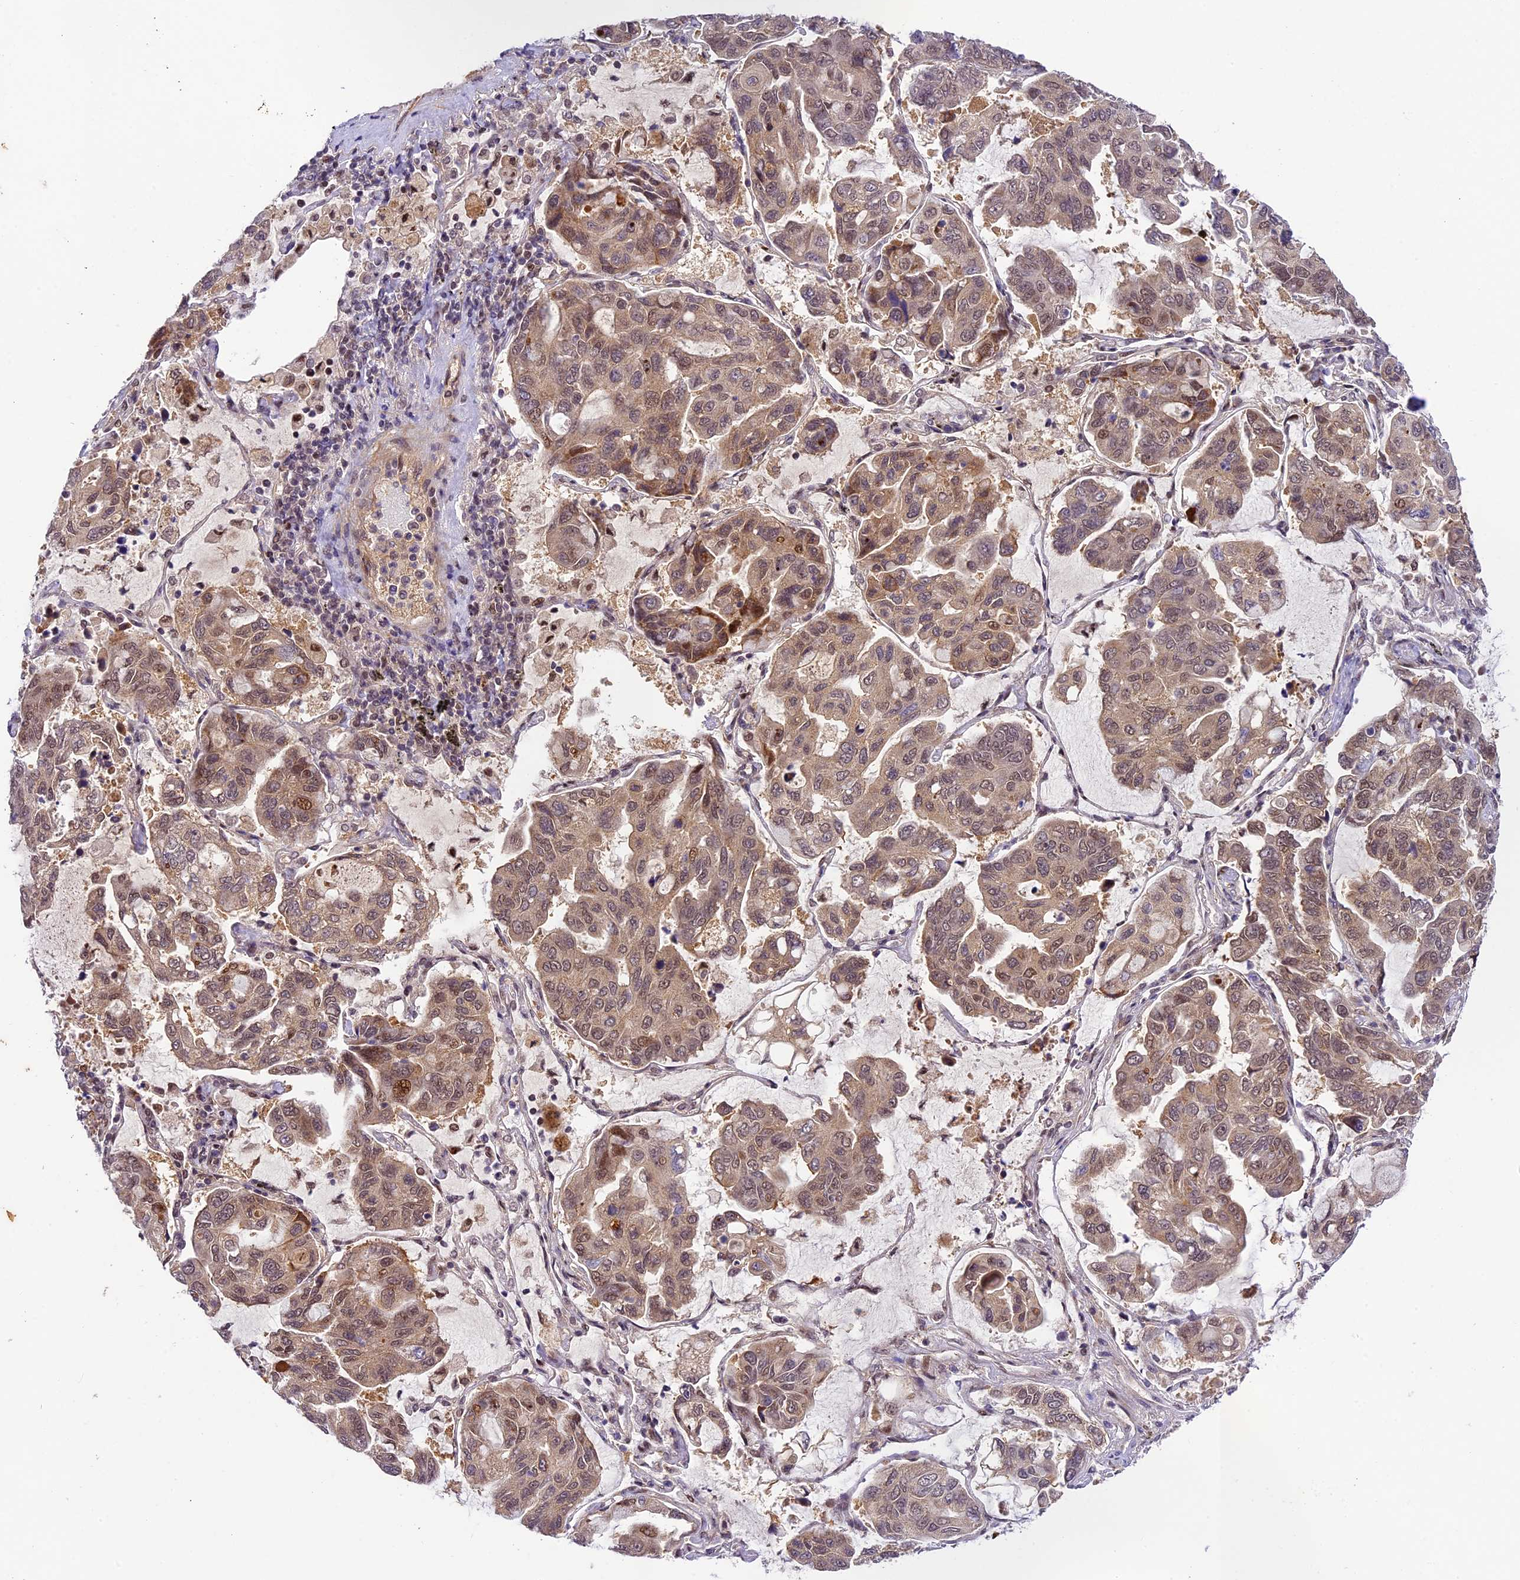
{"staining": {"intensity": "moderate", "quantity": ">75%", "location": "nuclear"}, "tissue": "lung cancer", "cell_type": "Tumor cells", "image_type": "cancer", "snomed": [{"axis": "morphology", "description": "Adenocarcinoma, NOS"}, {"axis": "topography", "description": "Lung"}], "caption": "This photomicrograph demonstrates immunohistochemistry staining of lung cancer (adenocarcinoma), with medium moderate nuclear expression in approximately >75% of tumor cells.", "gene": "NEK8", "patient": {"sex": "male", "age": 64}}